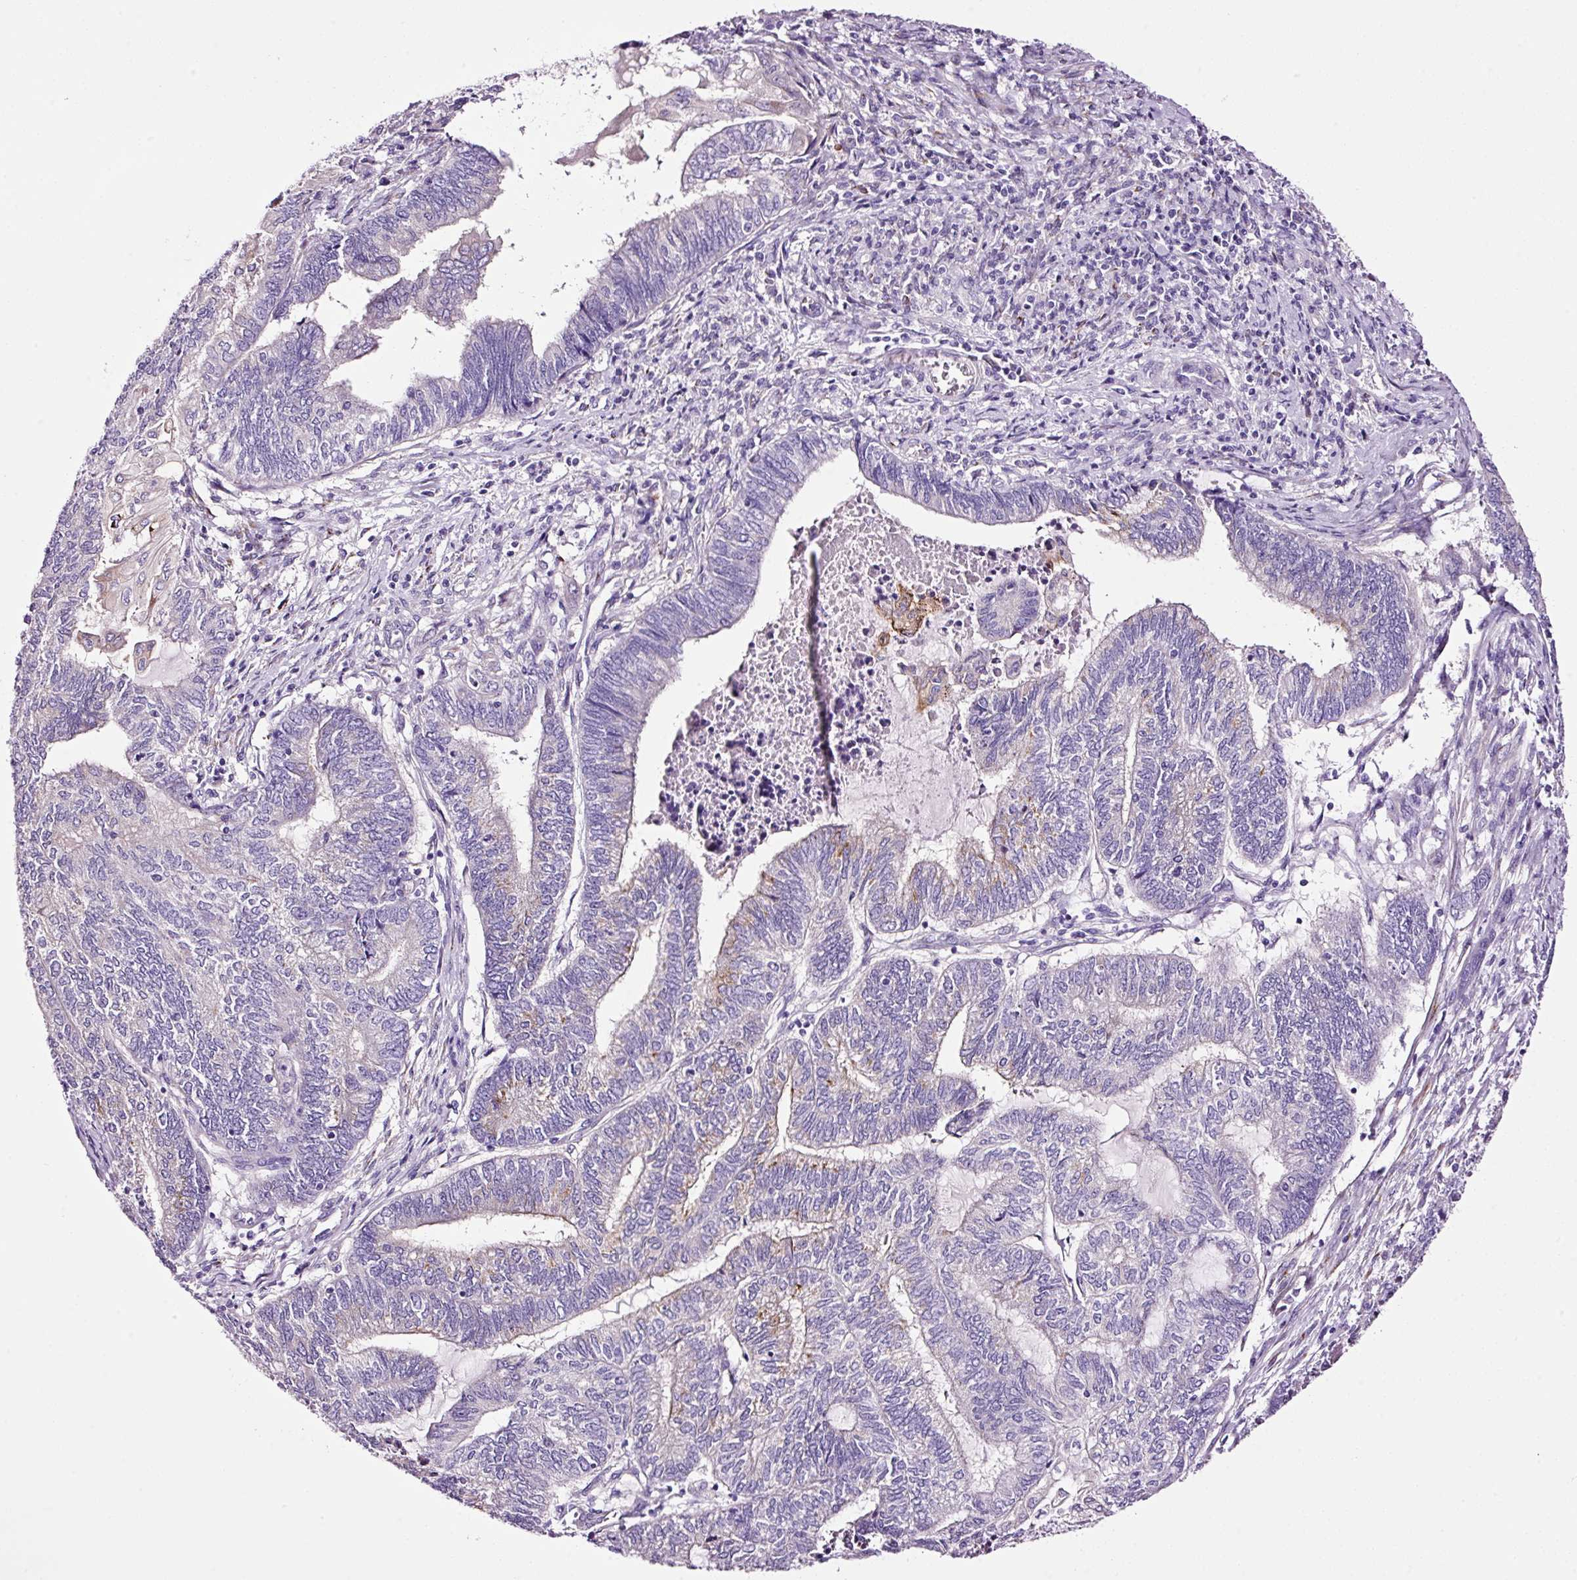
{"staining": {"intensity": "weak", "quantity": "<25%", "location": "cytoplasmic/membranous"}, "tissue": "endometrial cancer", "cell_type": "Tumor cells", "image_type": "cancer", "snomed": [{"axis": "morphology", "description": "Adenocarcinoma, NOS"}, {"axis": "topography", "description": "Uterus"}, {"axis": "topography", "description": "Endometrium"}], "caption": "Immunohistochemistry of human endometrial adenocarcinoma demonstrates no expression in tumor cells.", "gene": "PAM", "patient": {"sex": "female", "age": 70}}